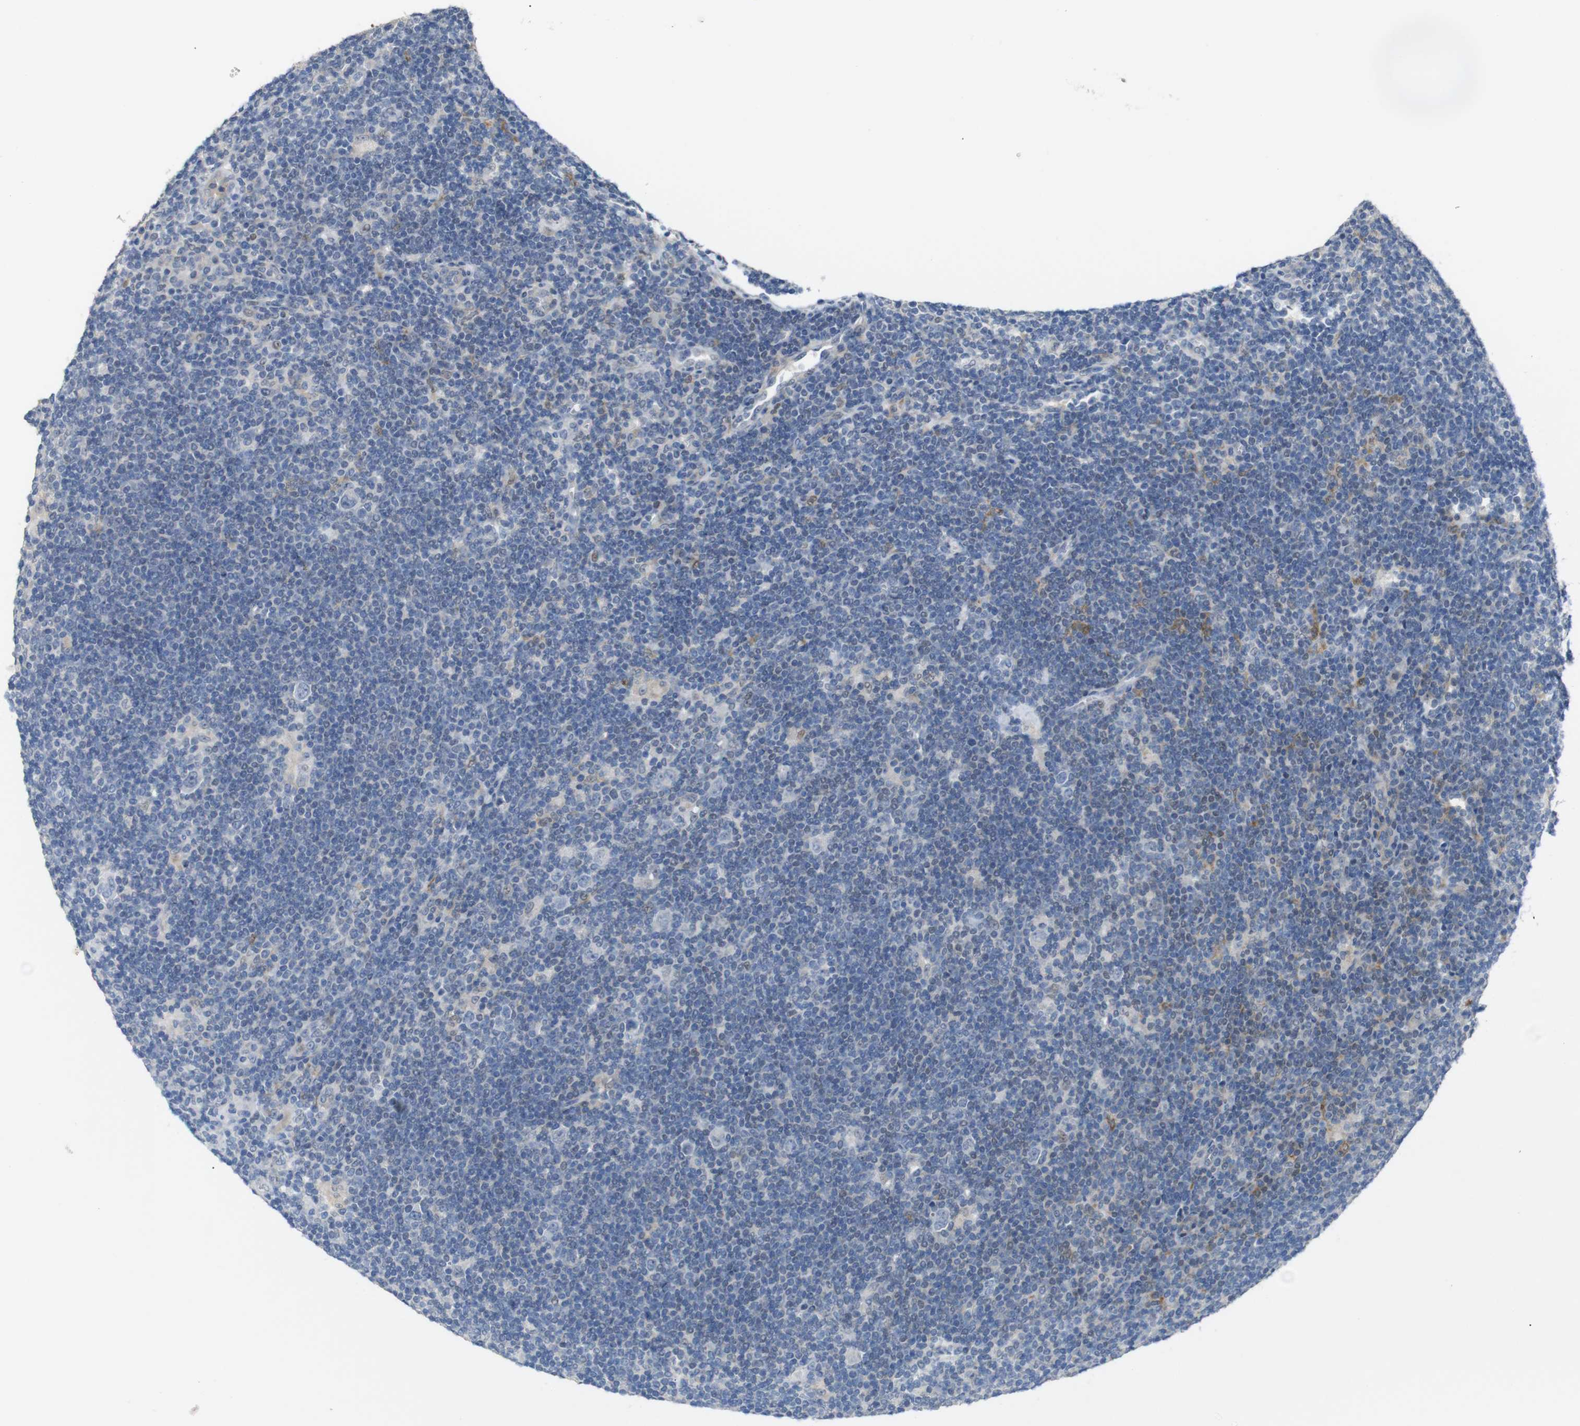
{"staining": {"intensity": "negative", "quantity": "none", "location": "none"}, "tissue": "lymphoma", "cell_type": "Tumor cells", "image_type": "cancer", "snomed": [{"axis": "morphology", "description": "Hodgkin's disease, NOS"}, {"axis": "topography", "description": "Lymph node"}], "caption": "This is an IHC image of human lymphoma. There is no expression in tumor cells.", "gene": "CHRM5", "patient": {"sex": "female", "age": 57}}